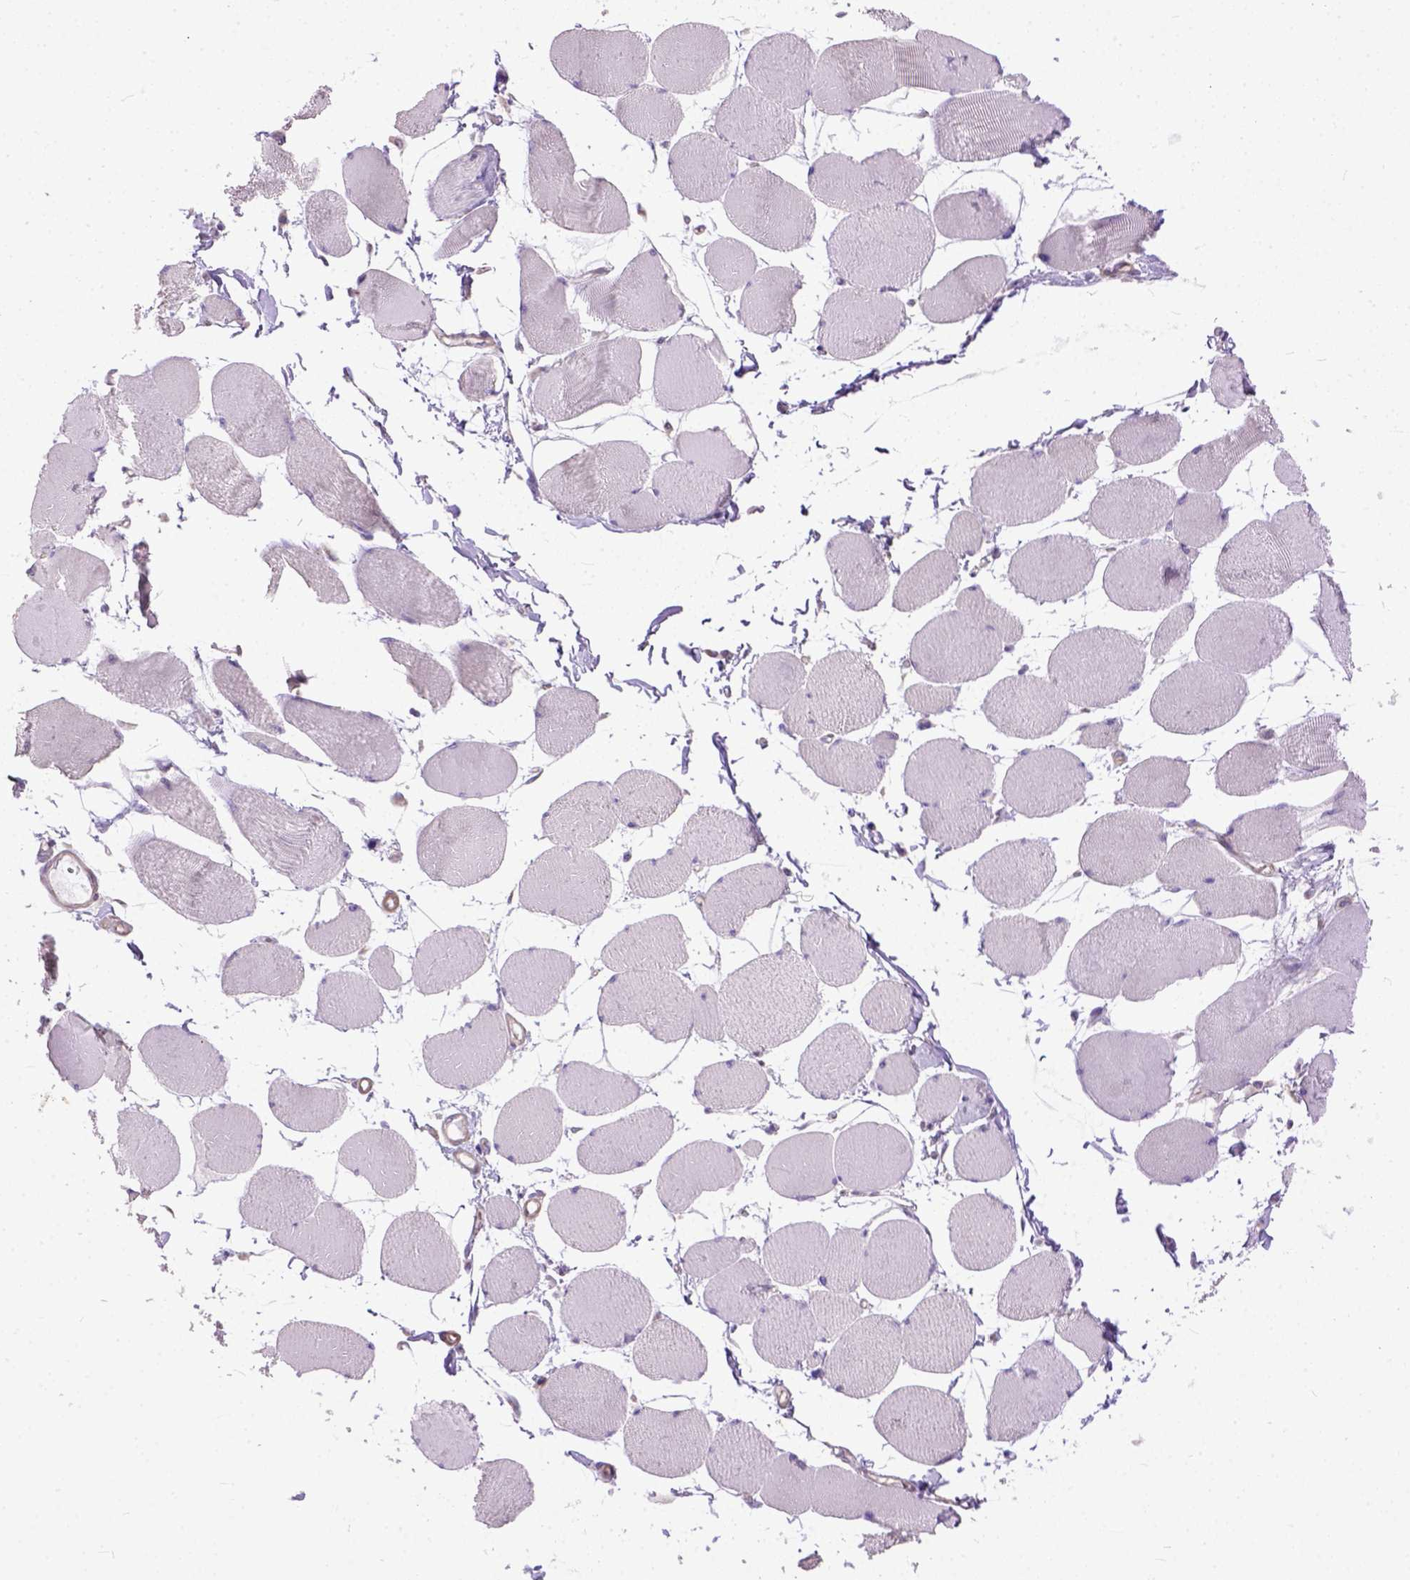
{"staining": {"intensity": "negative", "quantity": "none", "location": "none"}, "tissue": "skeletal muscle", "cell_type": "Myocytes", "image_type": "normal", "snomed": [{"axis": "morphology", "description": "Normal tissue, NOS"}, {"axis": "topography", "description": "Skeletal muscle"}], "caption": "High power microscopy histopathology image of an IHC histopathology image of benign skeletal muscle, revealing no significant positivity in myocytes. Nuclei are stained in blue.", "gene": "BANF2", "patient": {"sex": "female", "age": 75}}